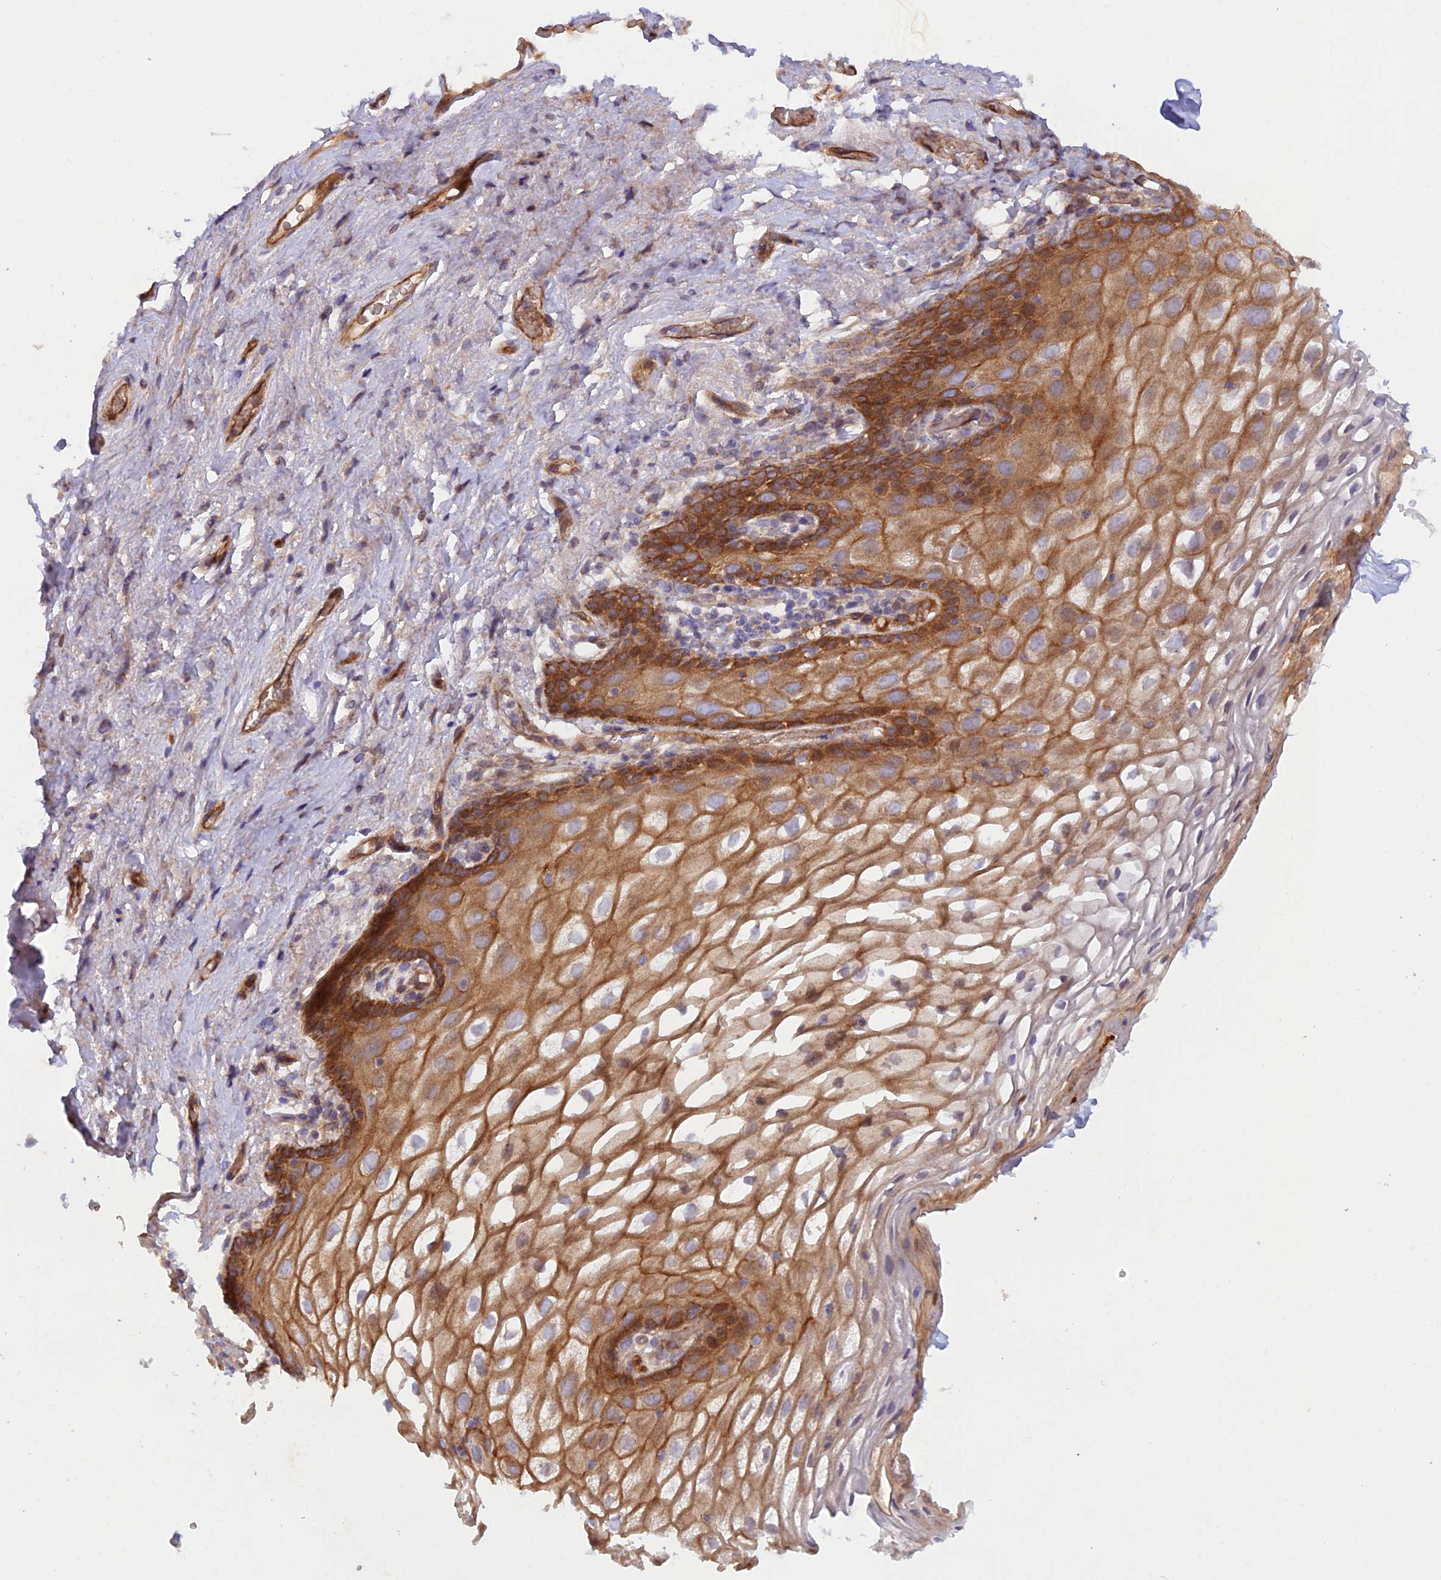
{"staining": {"intensity": "moderate", "quantity": ">75%", "location": "cytoplasmic/membranous"}, "tissue": "vagina", "cell_type": "Squamous epithelial cells", "image_type": "normal", "snomed": [{"axis": "morphology", "description": "Normal tissue, NOS"}, {"axis": "topography", "description": "Vagina"}, {"axis": "topography", "description": "Peripheral nerve tissue"}], "caption": "Brown immunohistochemical staining in benign human vagina demonstrates moderate cytoplasmic/membranous expression in about >75% of squamous epithelial cells. (Brightfield microscopy of DAB IHC at high magnification).", "gene": "GMCL1", "patient": {"sex": "female", "age": 71}}